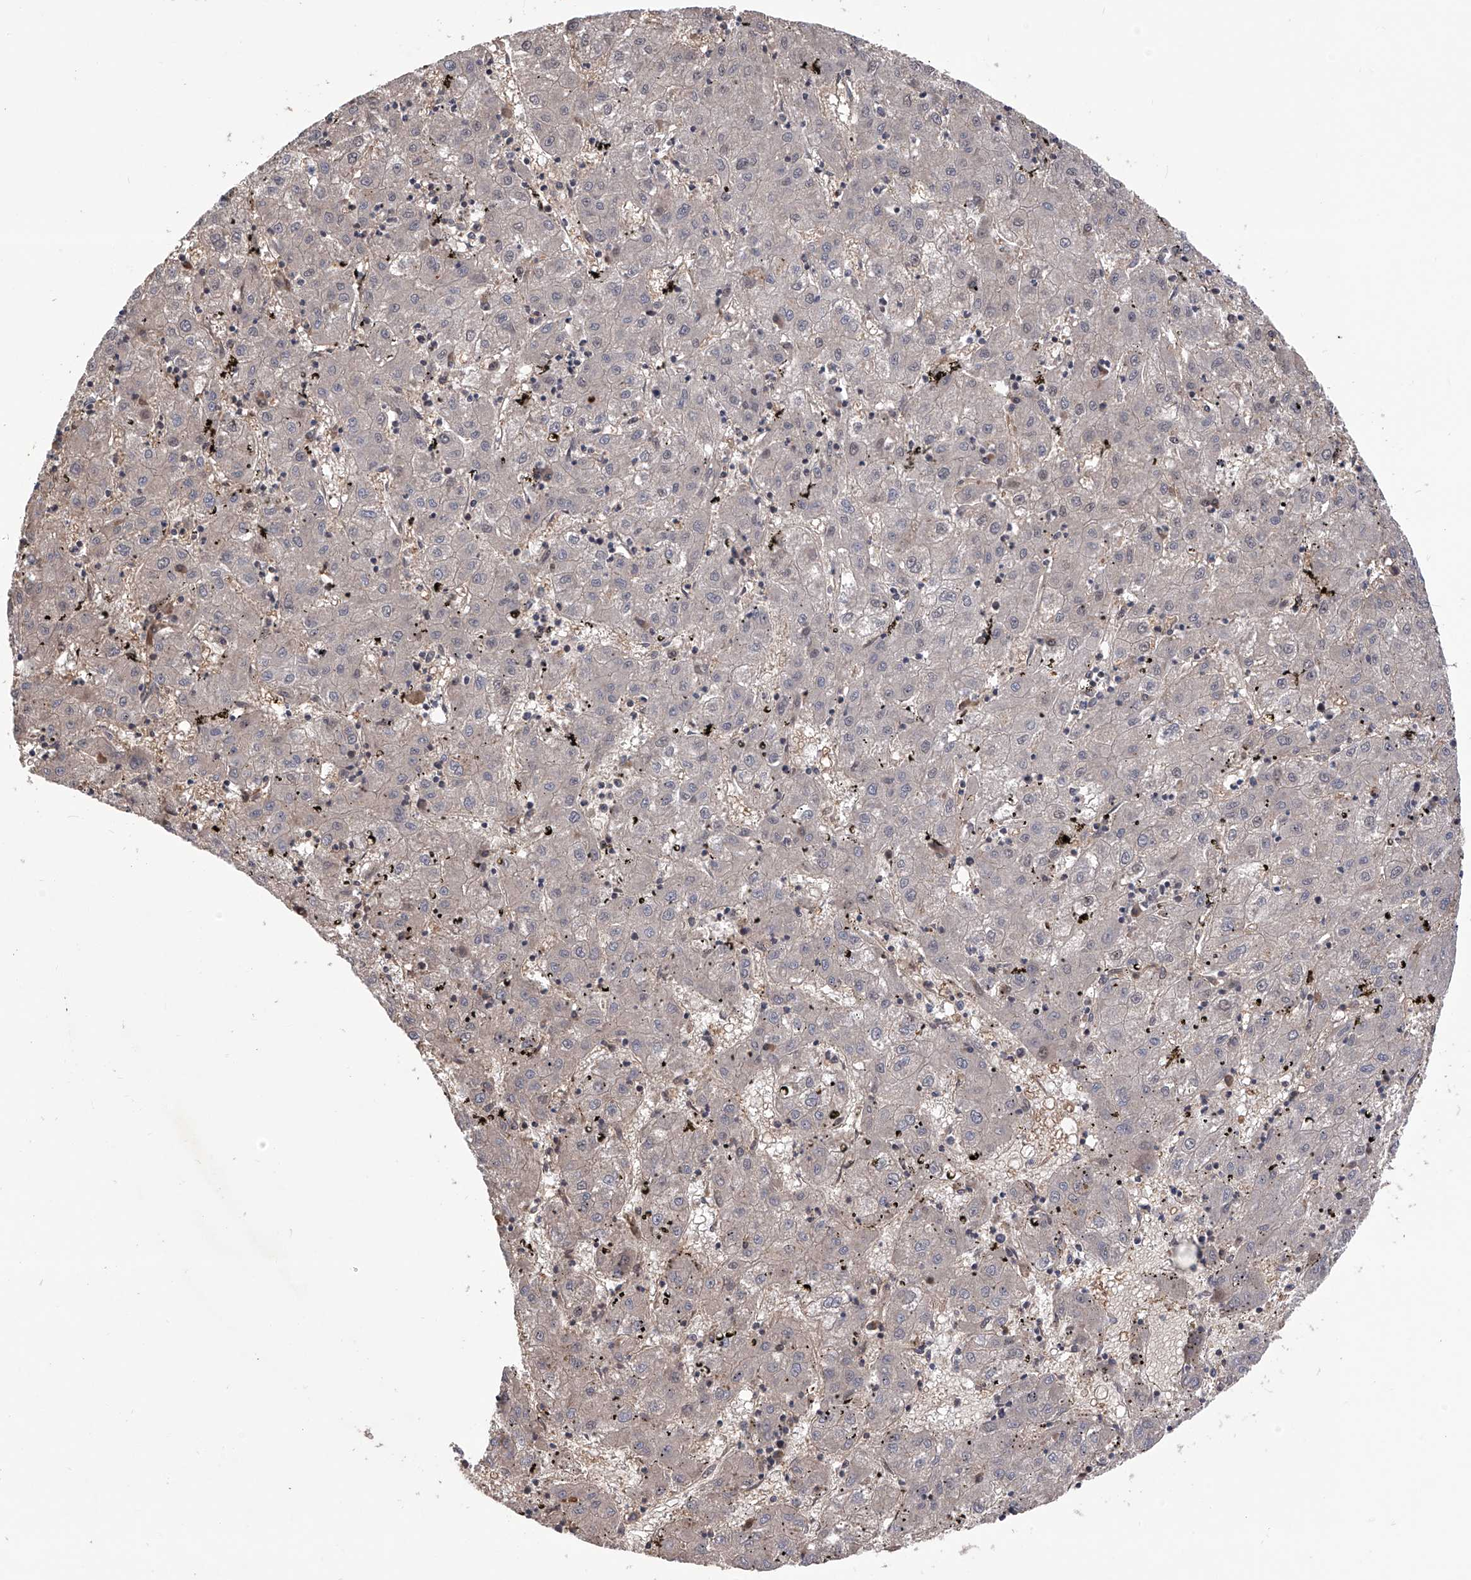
{"staining": {"intensity": "negative", "quantity": "none", "location": "none"}, "tissue": "liver cancer", "cell_type": "Tumor cells", "image_type": "cancer", "snomed": [{"axis": "morphology", "description": "Carcinoma, Hepatocellular, NOS"}, {"axis": "topography", "description": "Liver"}], "caption": "Tumor cells are negative for protein expression in human liver hepatocellular carcinoma.", "gene": "LYSMD4", "patient": {"sex": "male", "age": 72}}